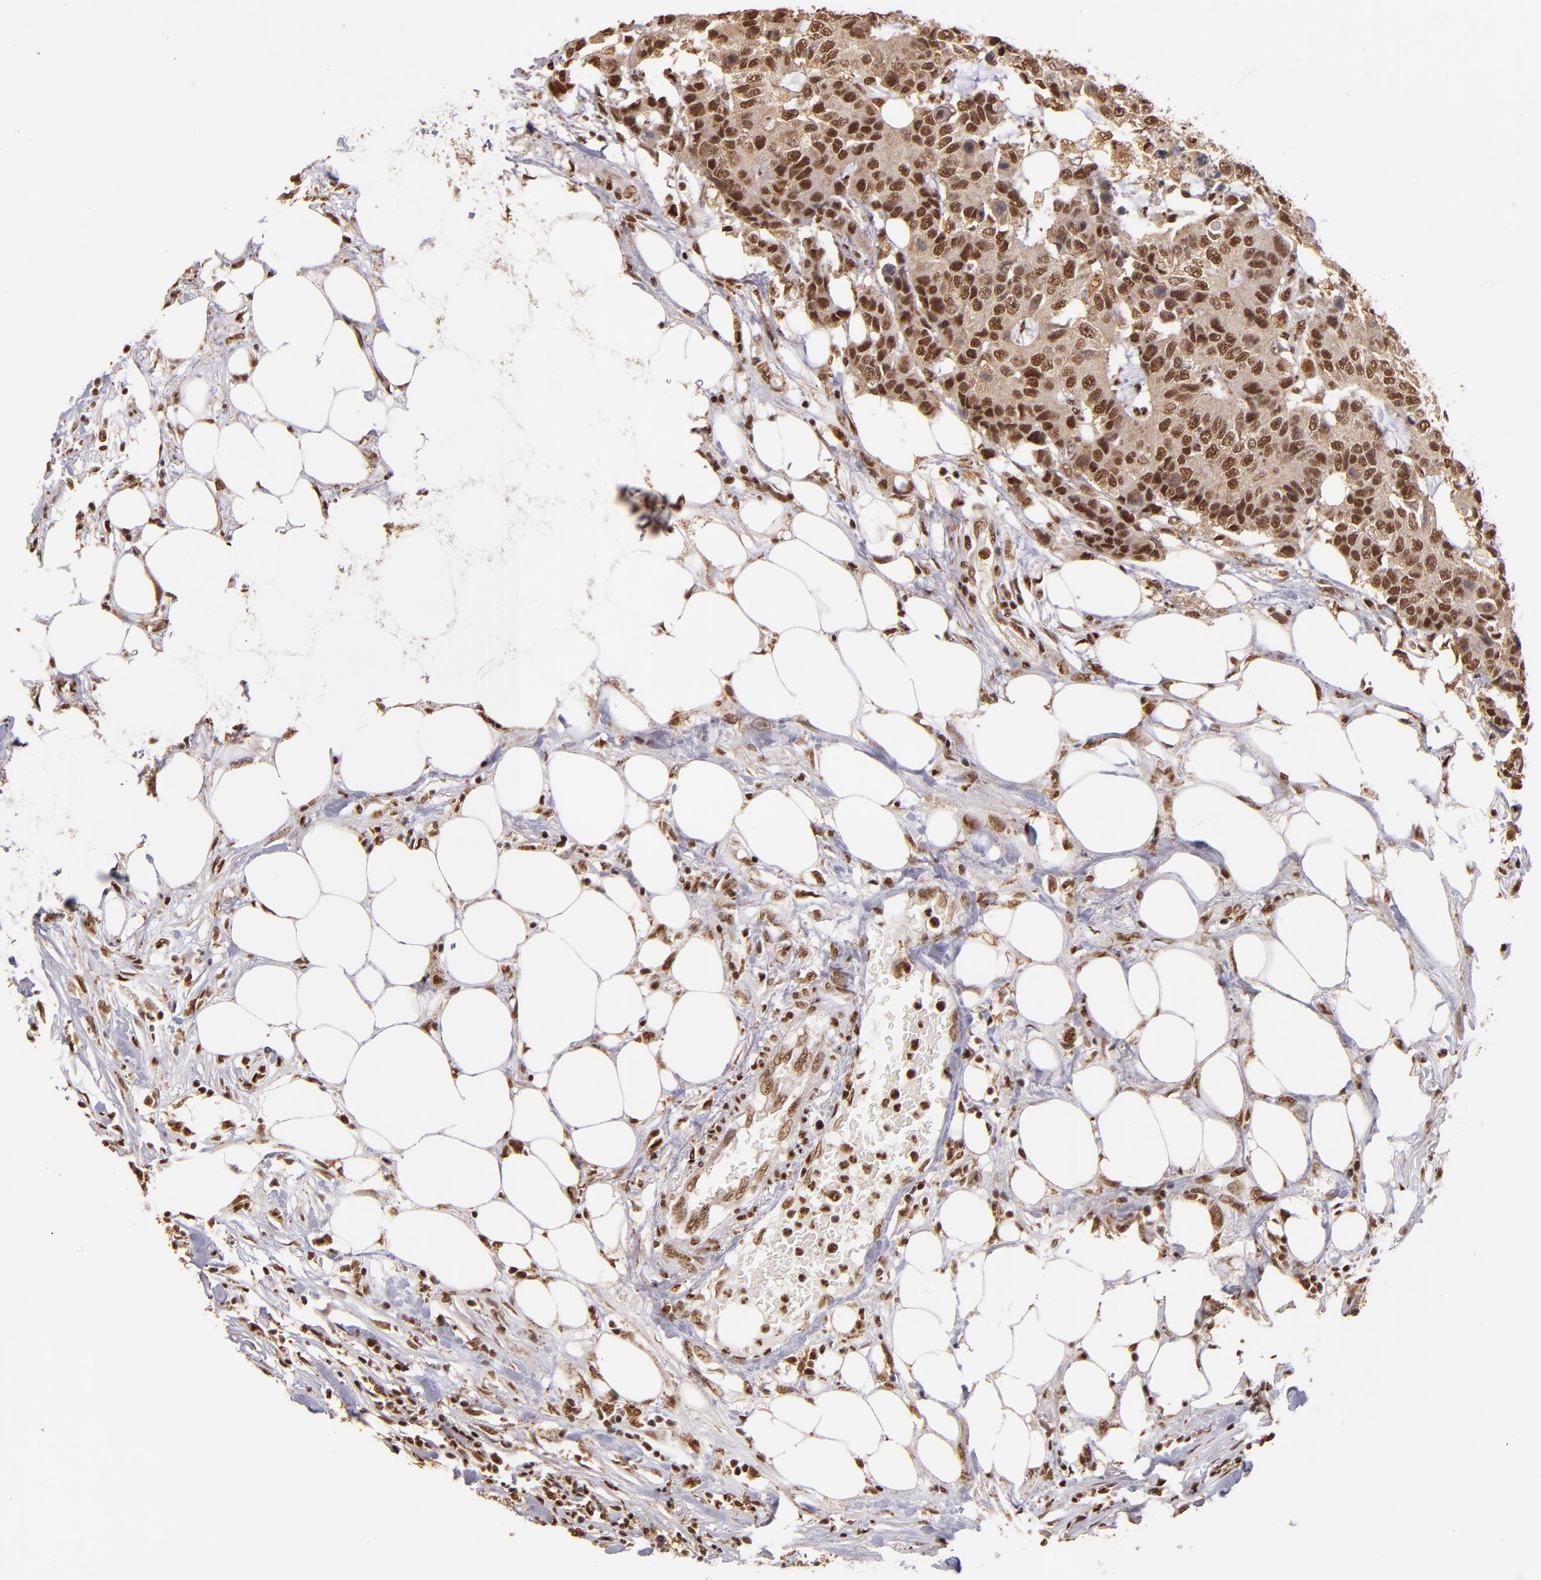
{"staining": {"intensity": "moderate", "quantity": ">75%", "location": "cytoplasmic/membranous,nuclear"}, "tissue": "colorectal cancer", "cell_type": "Tumor cells", "image_type": "cancer", "snomed": [{"axis": "morphology", "description": "Adenocarcinoma, NOS"}, {"axis": "topography", "description": "Colon"}], "caption": "Moderate cytoplasmic/membranous and nuclear expression is identified in about >75% of tumor cells in colorectal adenocarcinoma.", "gene": "SP1", "patient": {"sex": "female", "age": 86}}